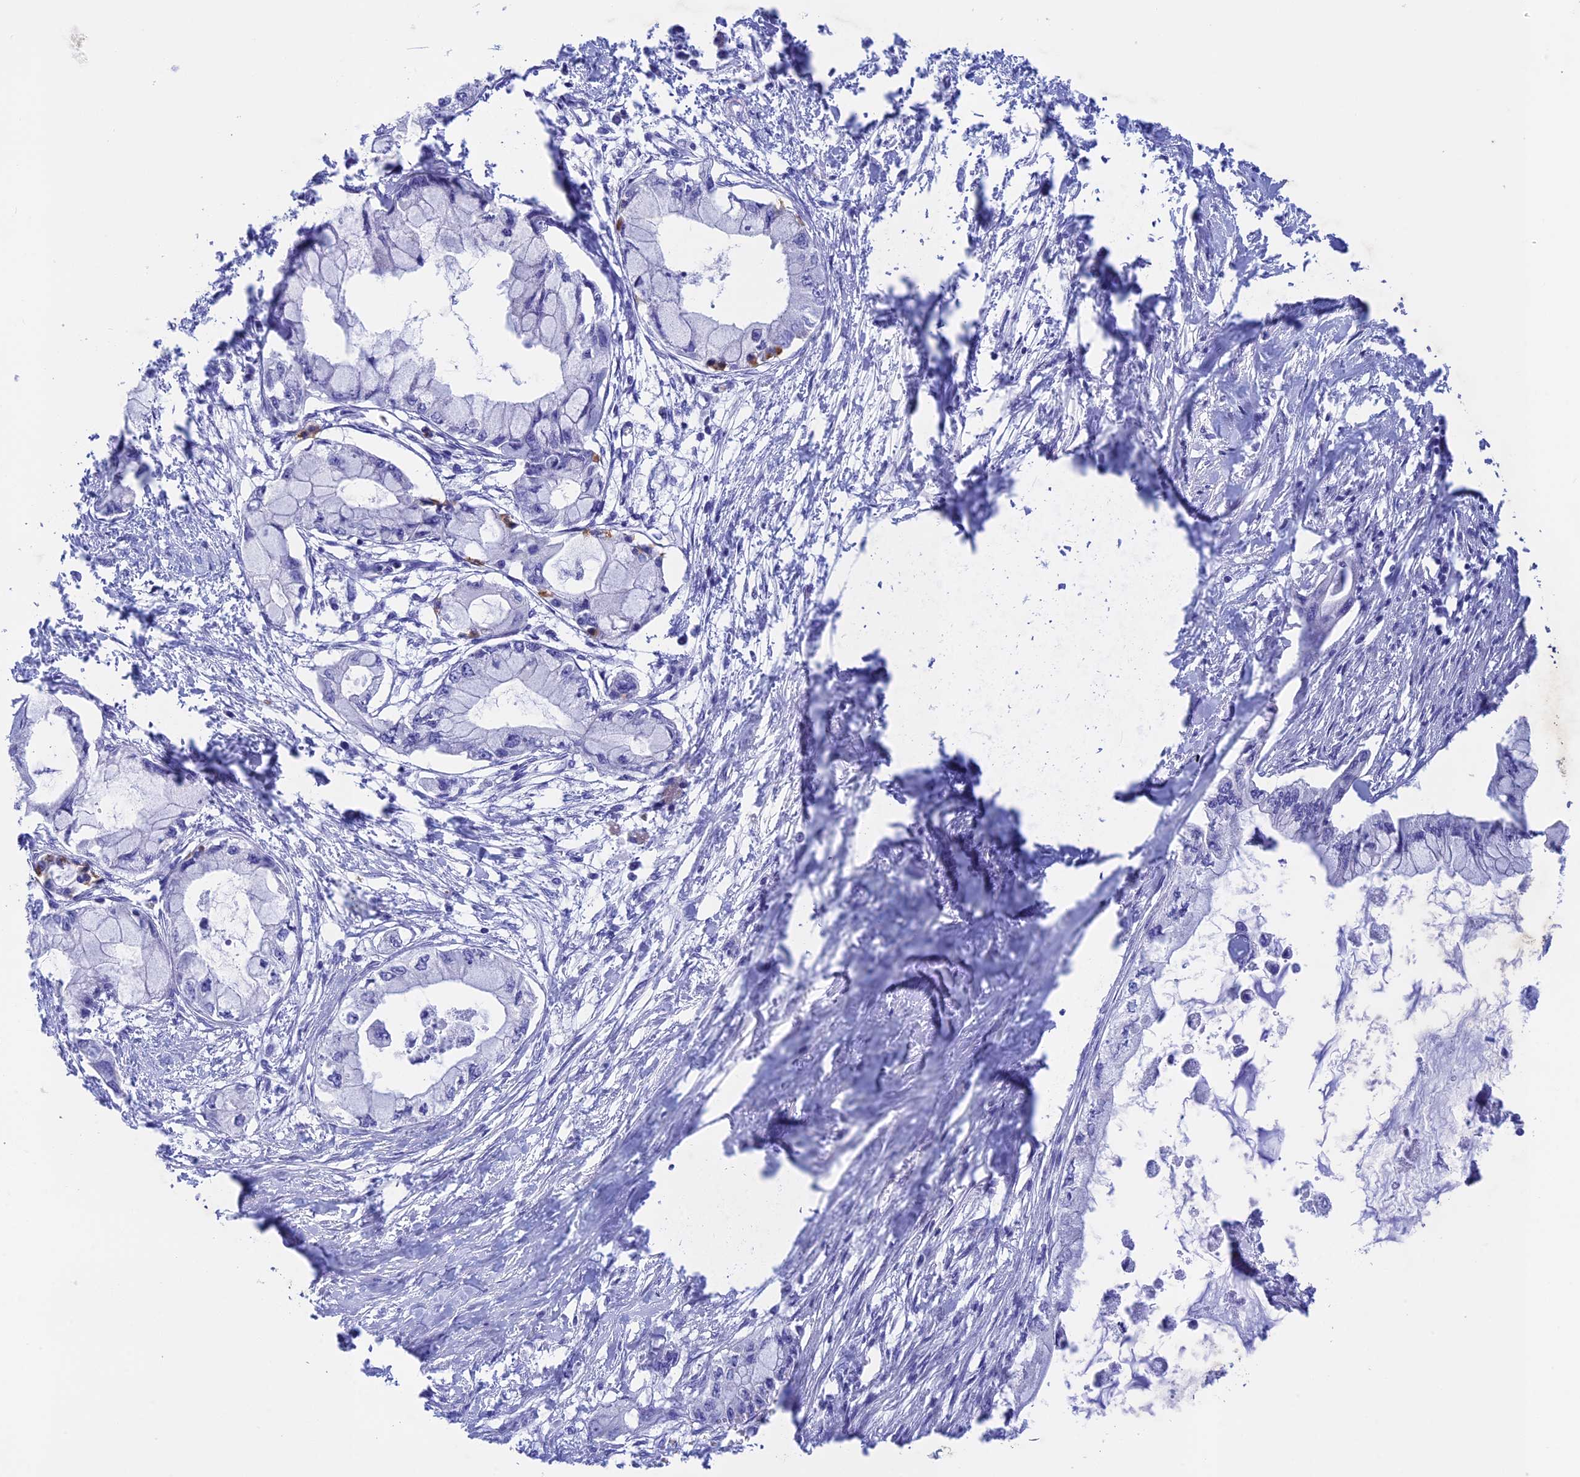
{"staining": {"intensity": "negative", "quantity": "none", "location": "none"}, "tissue": "pancreatic cancer", "cell_type": "Tumor cells", "image_type": "cancer", "snomed": [{"axis": "morphology", "description": "Adenocarcinoma, NOS"}, {"axis": "topography", "description": "Pancreas"}], "caption": "This is an immunohistochemistry photomicrograph of human pancreatic adenocarcinoma. There is no positivity in tumor cells.", "gene": "BTBD19", "patient": {"sex": "male", "age": 48}}